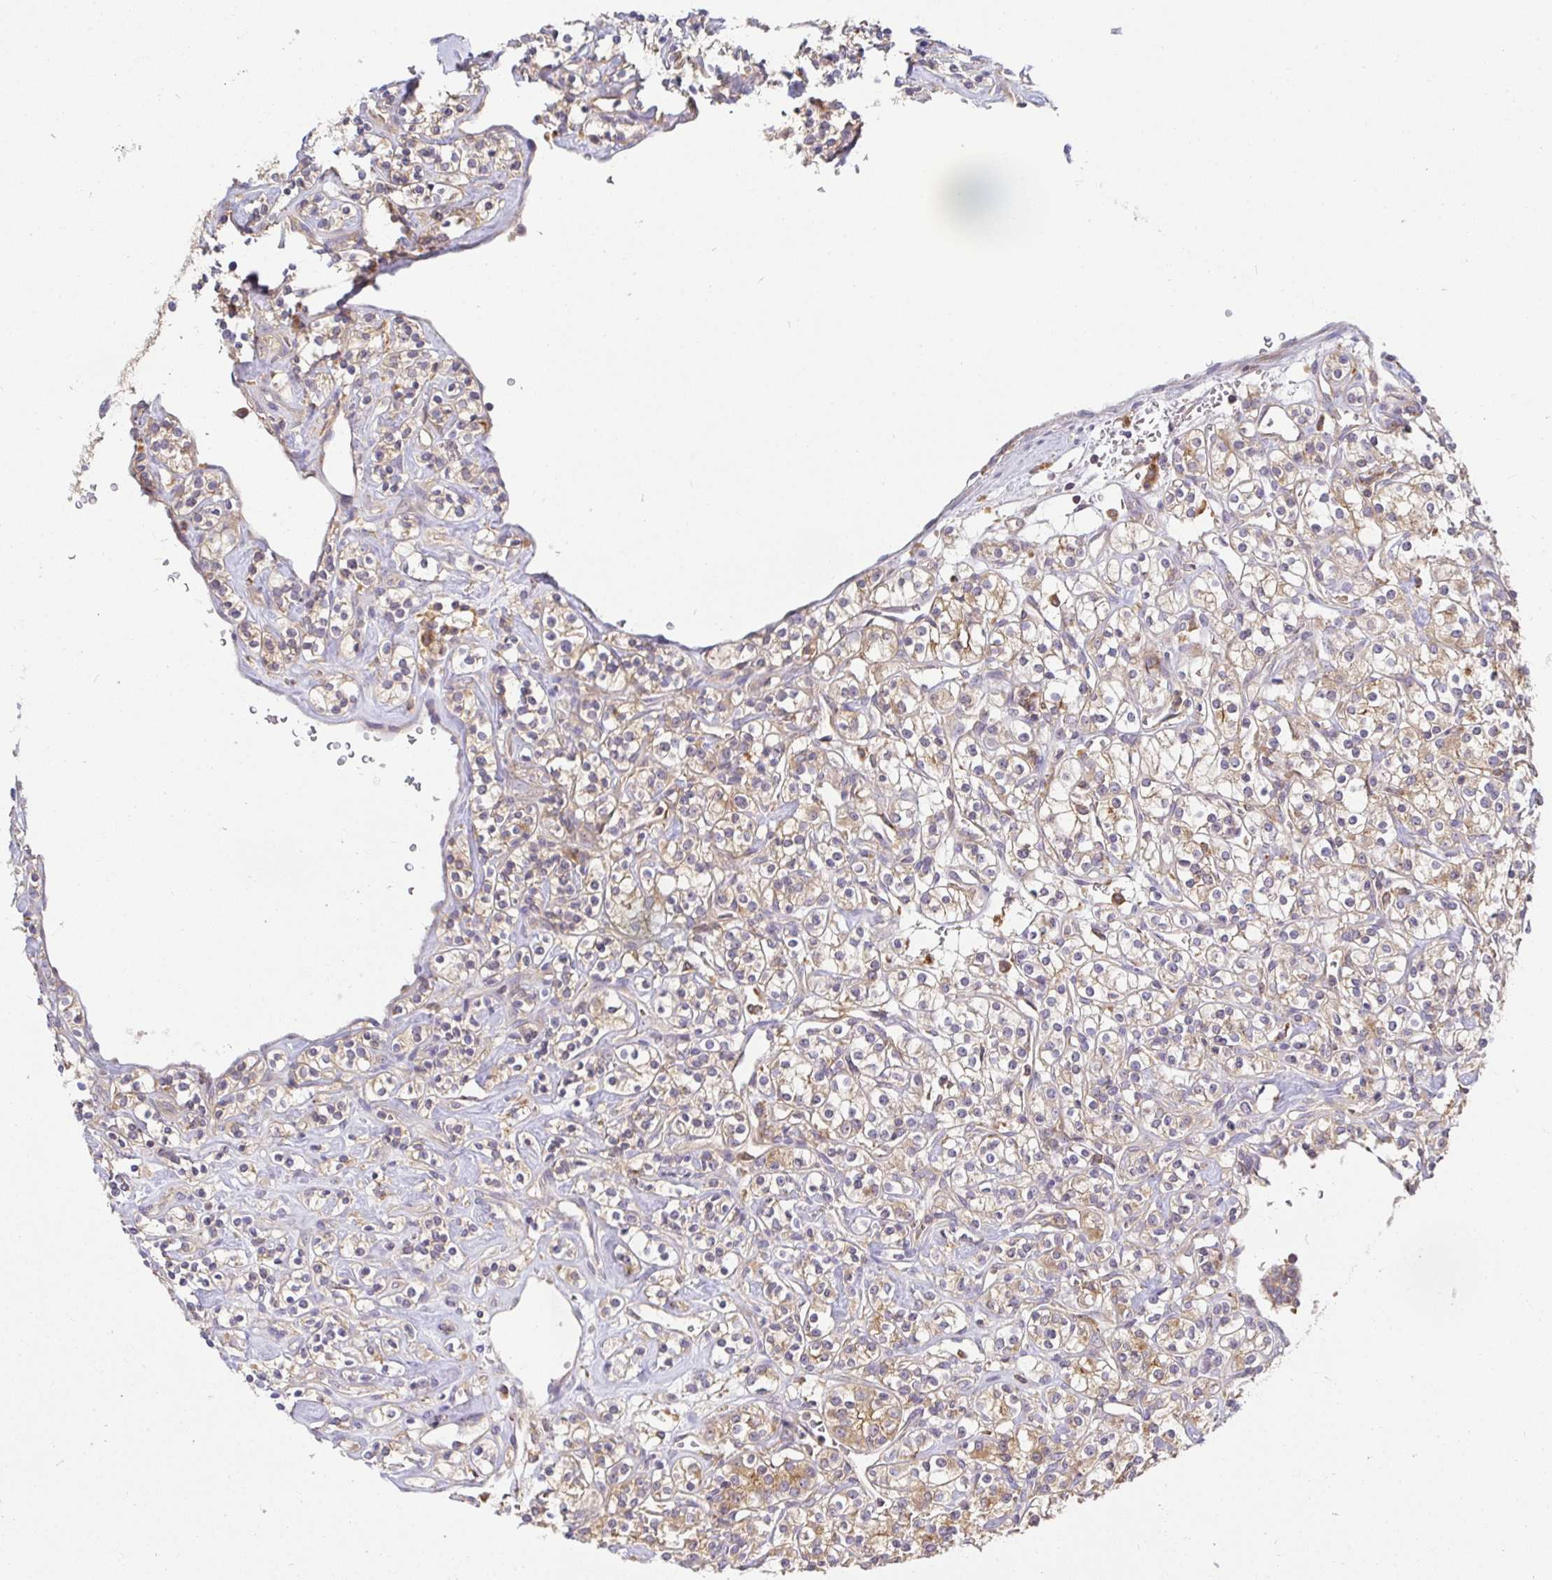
{"staining": {"intensity": "moderate", "quantity": "25%-75%", "location": "cytoplasmic/membranous"}, "tissue": "renal cancer", "cell_type": "Tumor cells", "image_type": "cancer", "snomed": [{"axis": "morphology", "description": "Adenocarcinoma, NOS"}, {"axis": "topography", "description": "Kidney"}], "caption": "Adenocarcinoma (renal) tissue reveals moderate cytoplasmic/membranous positivity in approximately 25%-75% of tumor cells", "gene": "ATP6V1F", "patient": {"sex": "male", "age": 77}}